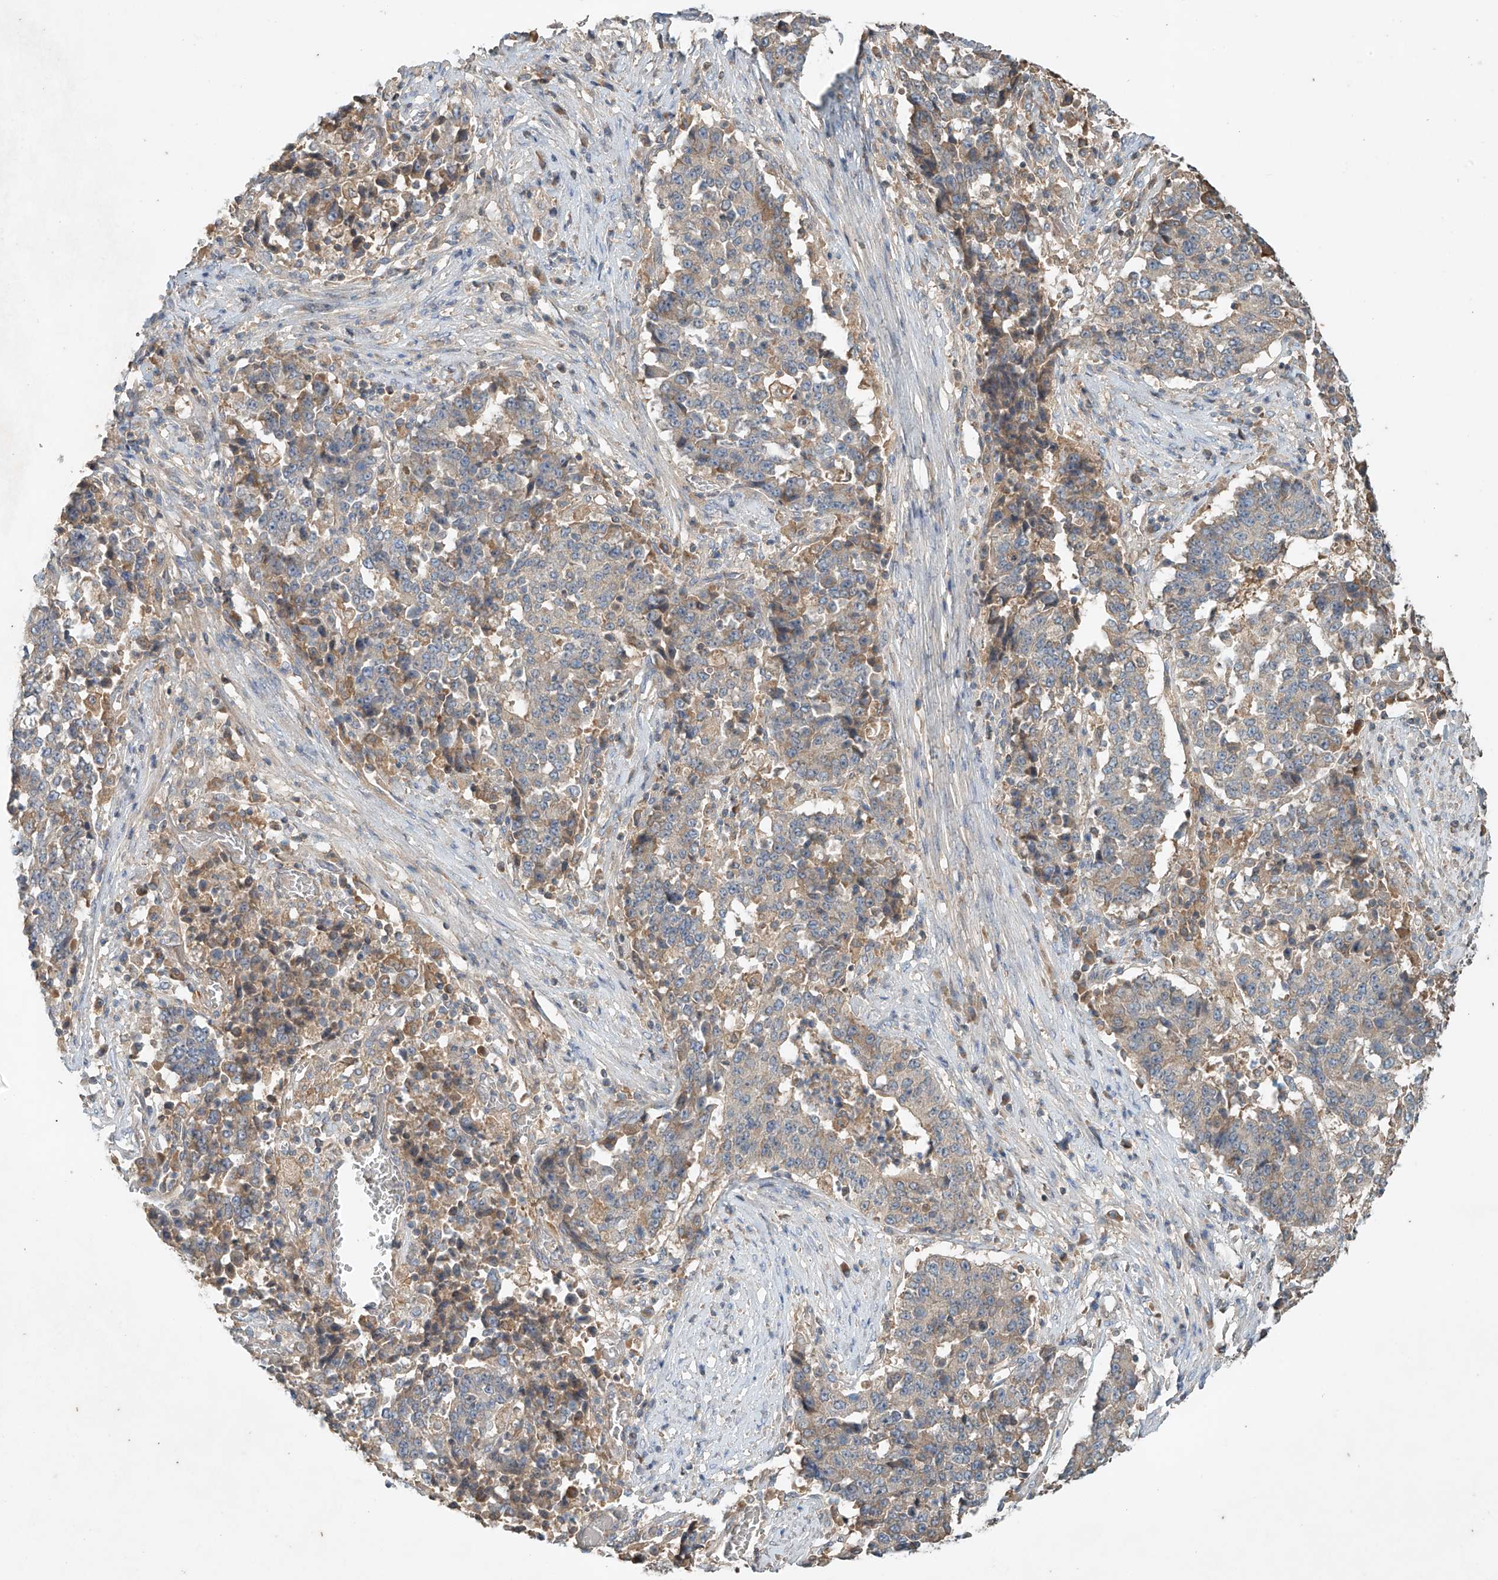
{"staining": {"intensity": "weak", "quantity": "25%-75%", "location": "cytoplasmic/membranous"}, "tissue": "stomach cancer", "cell_type": "Tumor cells", "image_type": "cancer", "snomed": [{"axis": "morphology", "description": "Adenocarcinoma, NOS"}, {"axis": "topography", "description": "Stomach"}], "caption": "Immunohistochemistry image of human stomach cancer (adenocarcinoma) stained for a protein (brown), which reveals low levels of weak cytoplasmic/membranous positivity in approximately 25%-75% of tumor cells.", "gene": "GNB1L", "patient": {"sex": "male", "age": 59}}